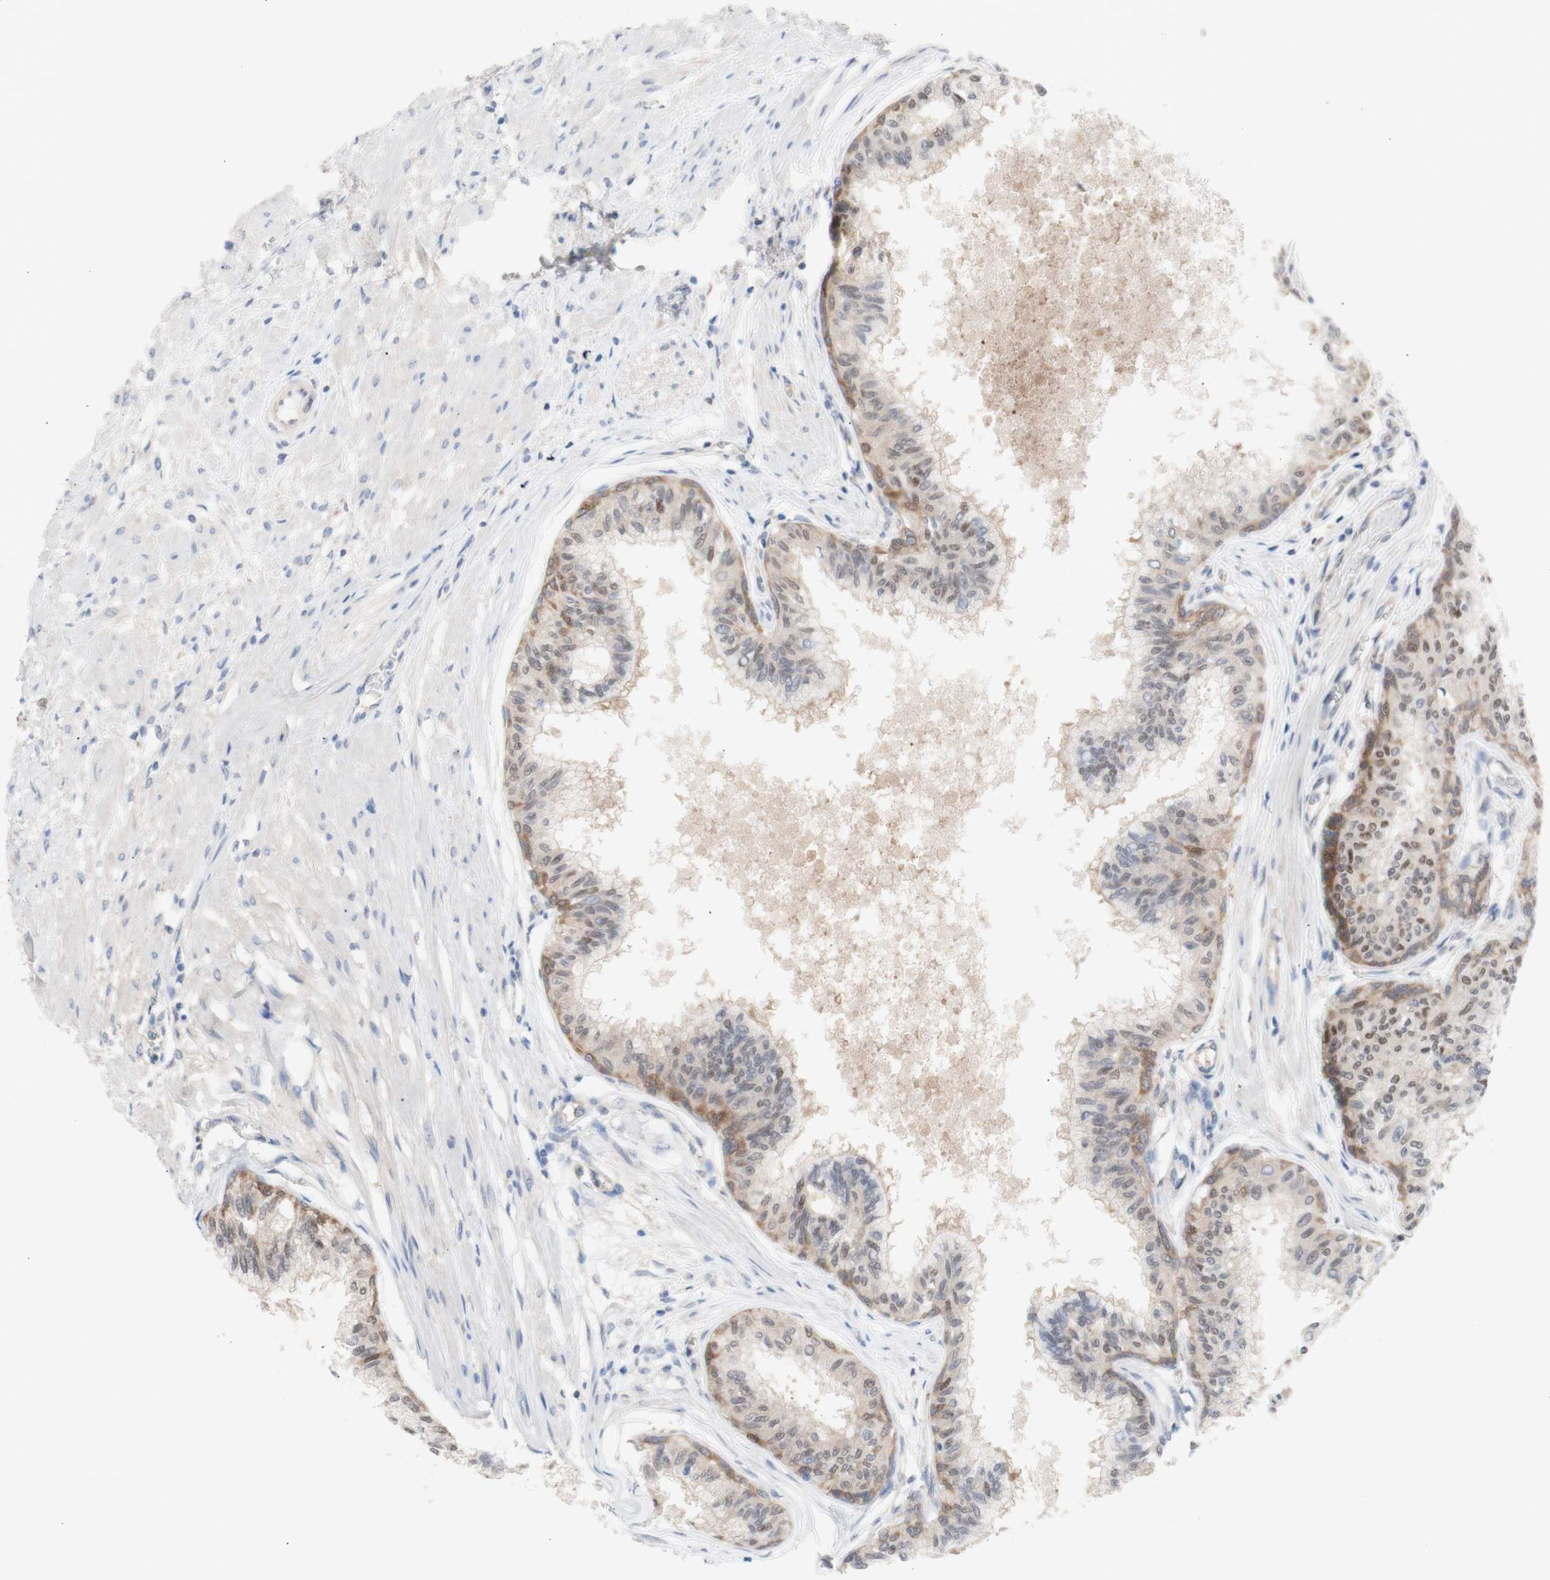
{"staining": {"intensity": "strong", "quantity": "25%-75%", "location": "cytoplasmic/membranous,nuclear"}, "tissue": "prostate", "cell_type": "Glandular cells", "image_type": "normal", "snomed": [{"axis": "morphology", "description": "Normal tissue, NOS"}, {"axis": "topography", "description": "Prostate"}, {"axis": "topography", "description": "Seminal veicle"}], "caption": "Prostate stained with a brown dye exhibits strong cytoplasmic/membranous,nuclear positive positivity in approximately 25%-75% of glandular cells.", "gene": "PRMT5", "patient": {"sex": "male", "age": 60}}